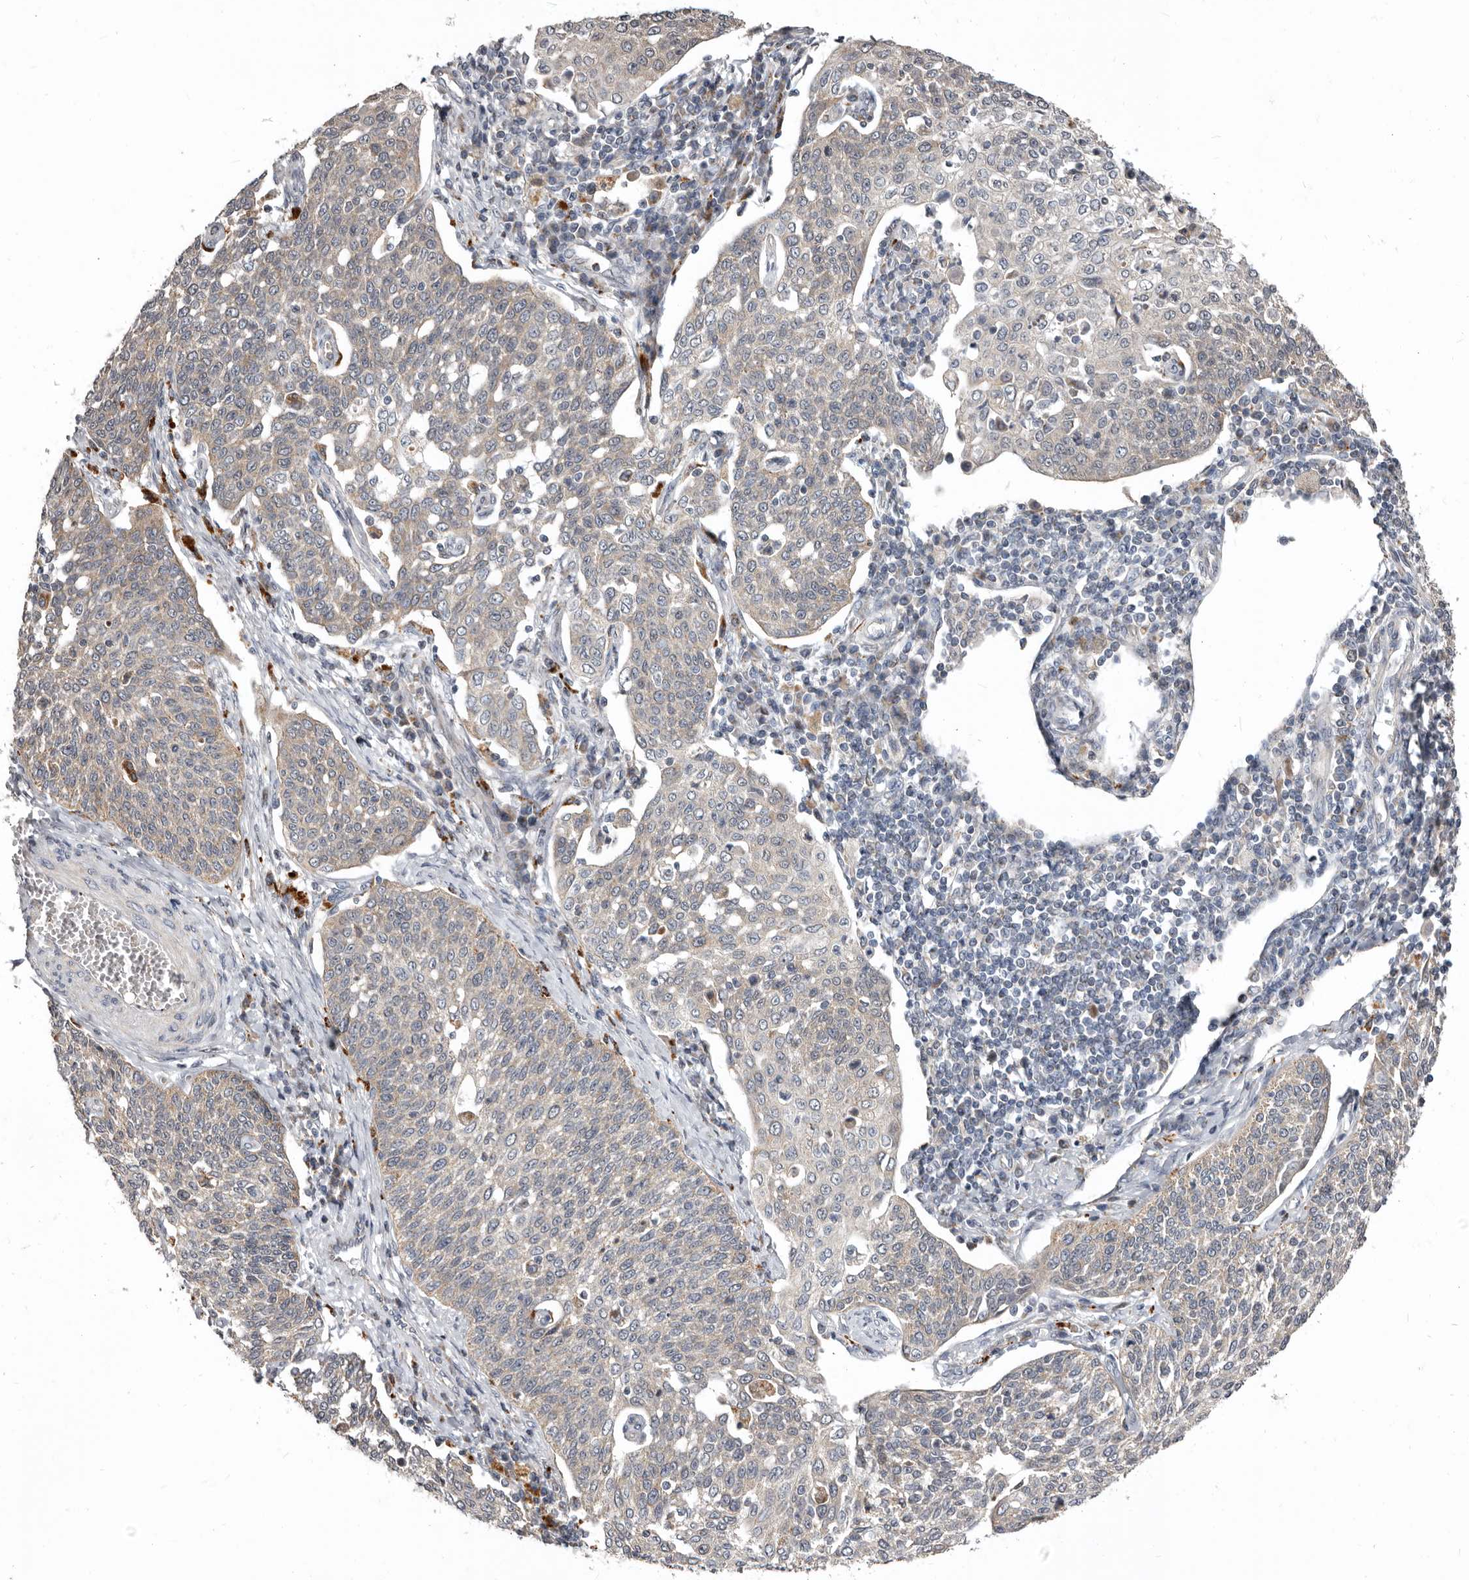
{"staining": {"intensity": "negative", "quantity": "none", "location": "none"}, "tissue": "cervical cancer", "cell_type": "Tumor cells", "image_type": "cancer", "snomed": [{"axis": "morphology", "description": "Squamous cell carcinoma, NOS"}, {"axis": "topography", "description": "Cervix"}], "caption": "DAB (3,3'-diaminobenzidine) immunohistochemical staining of human cervical cancer exhibits no significant positivity in tumor cells.", "gene": "SMC4", "patient": {"sex": "female", "age": 34}}